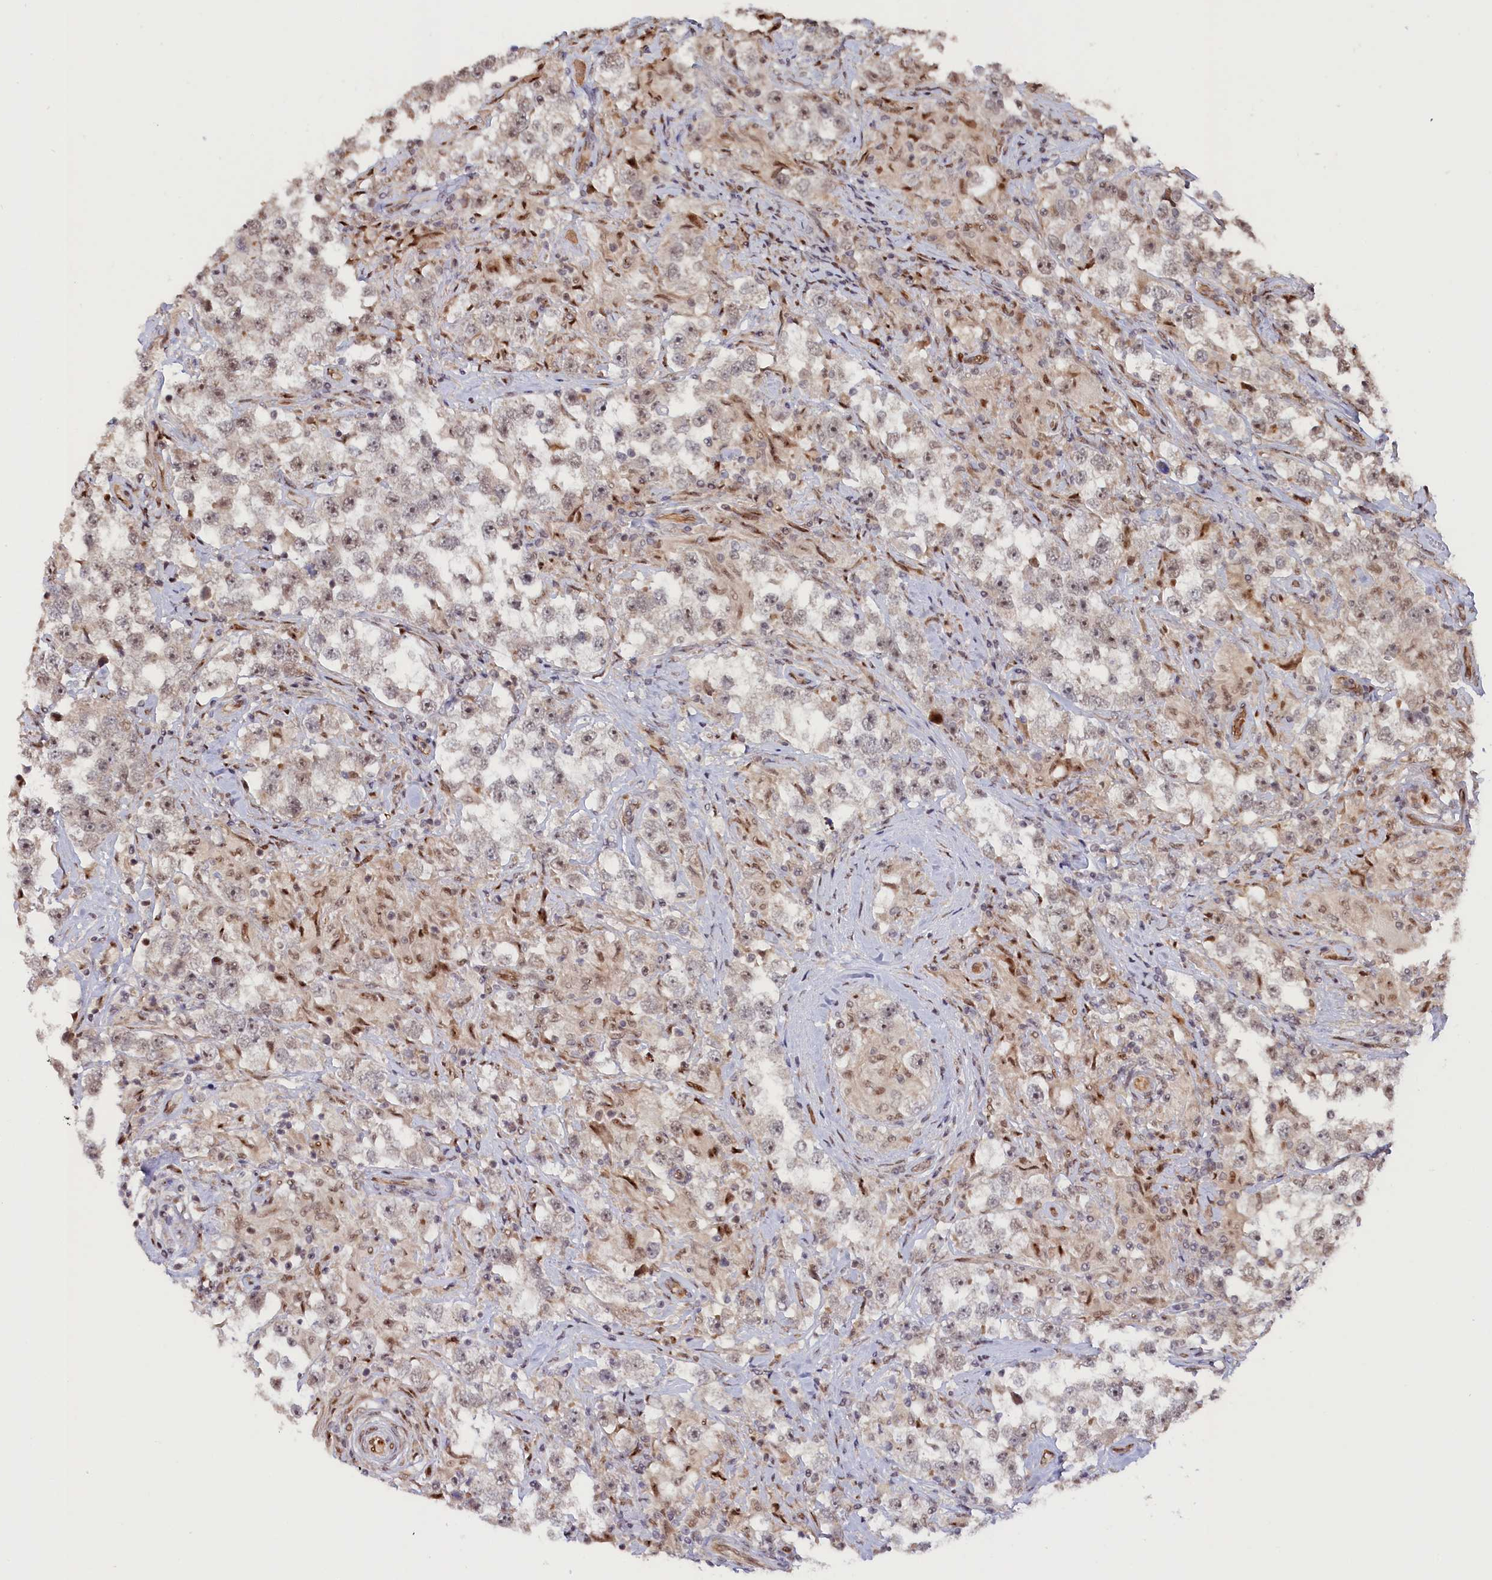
{"staining": {"intensity": "weak", "quantity": "<25%", "location": "nuclear"}, "tissue": "testis cancer", "cell_type": "Tumor cells", "image_type": "cancer", "snomed": [{"axis": "morphology", "description": "Seminoma, NOS"}, {"axis": "topography", "description": "Testis"}], "caption": "A photomicrograph of human testis cancer is negative for staining in tumor cells.", "gene": "ANKRD24", "patient": {"sex": "male", "age": 46}}